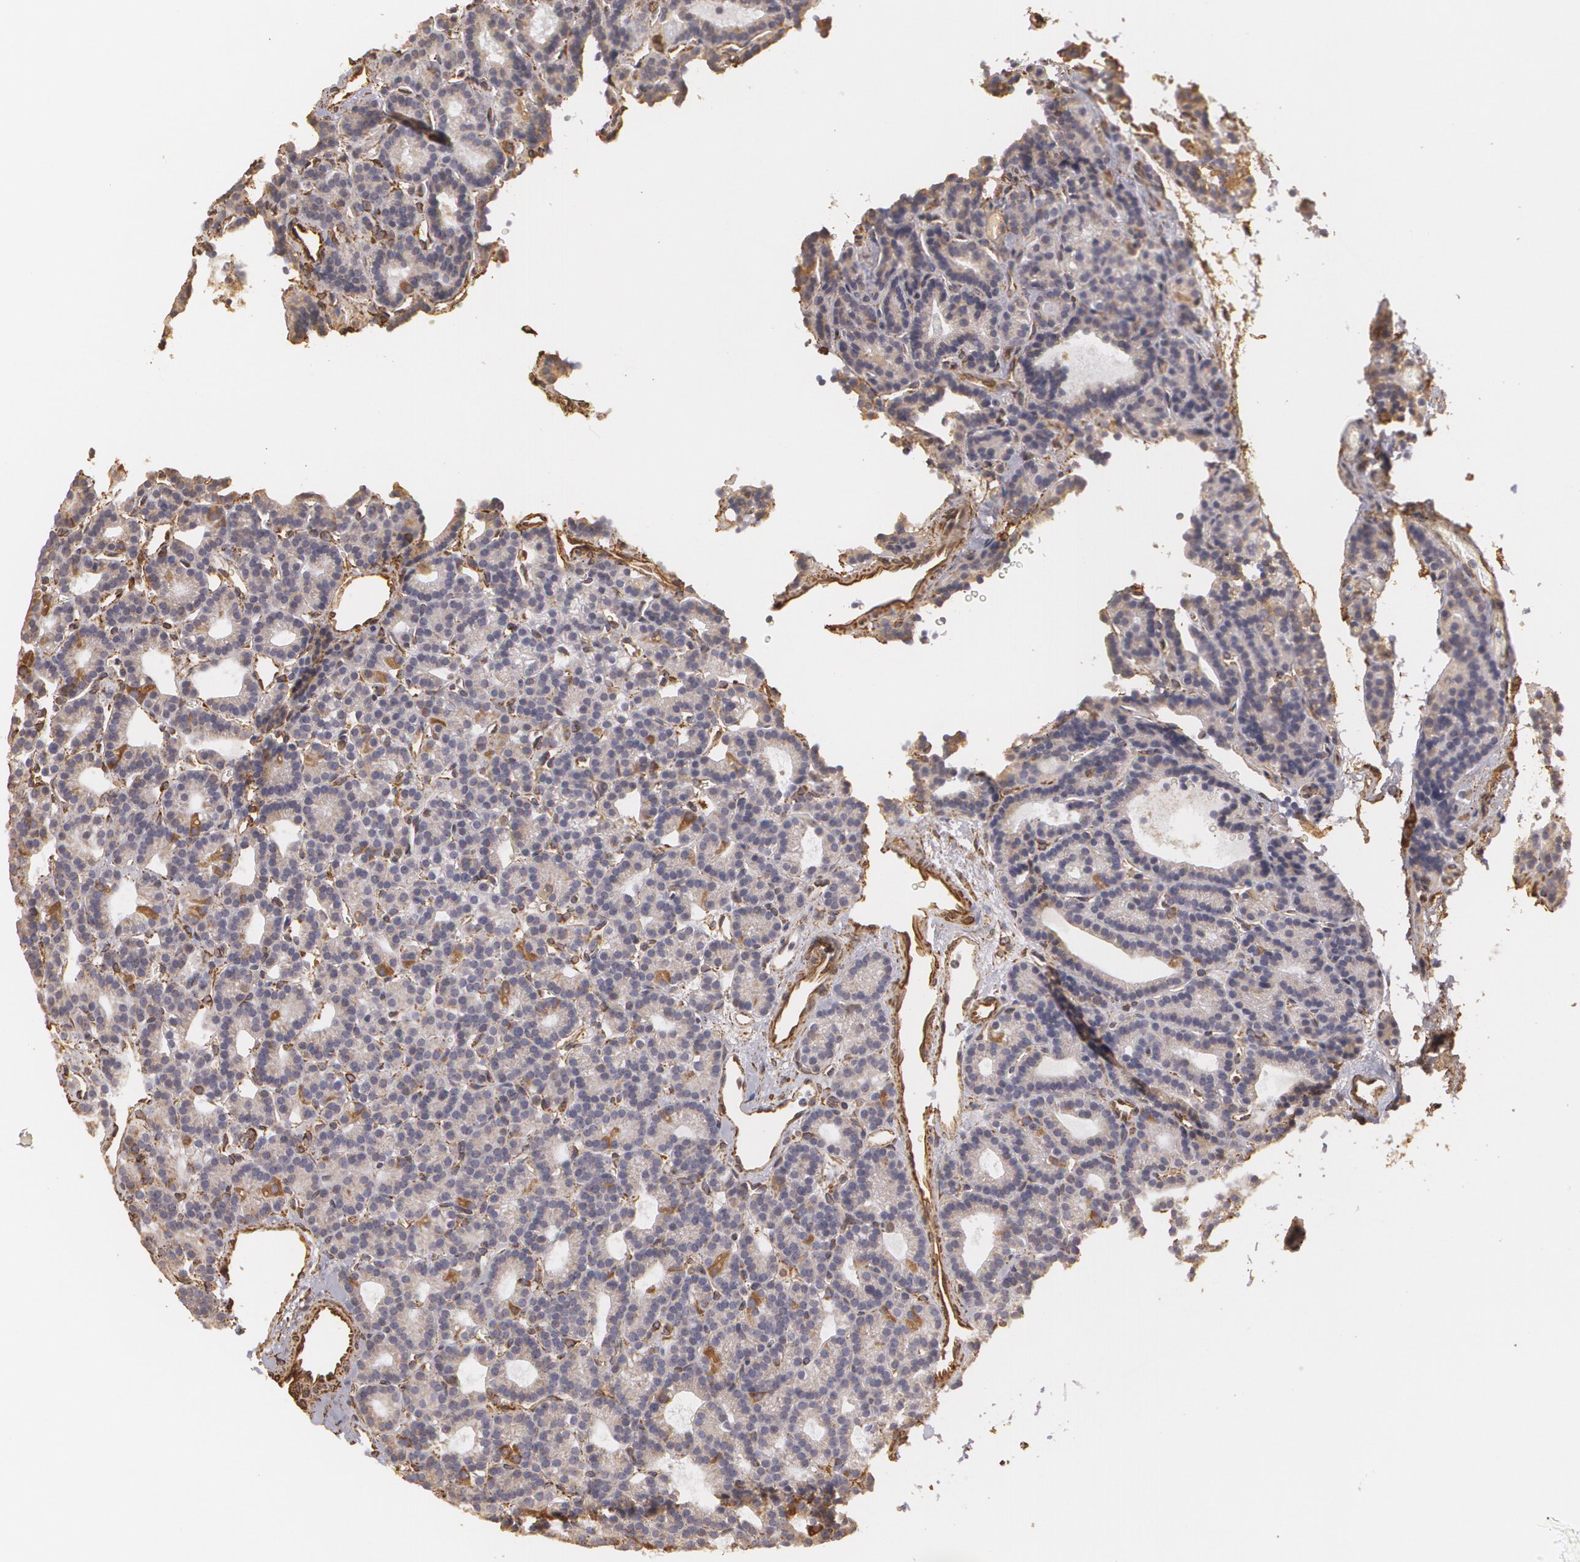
{"staining": {"intensity": "weak", "quantity": "<25%", "location": "cytoplasmic/membranous"}, "tissue": "parathyroid gland", "cell_type": "Glandular cells", "image_type": "normal", "snomed": [{"axis": "morphology", "description": "Normal tissue, NOS"}, {"axis": "topography", "description": "Parathyroid gland"}], "caption": "An IHC micrograph of benign parathyroid gland is shown. There is no staining in glandular cells of parathyroid gland.", "gene": "CYB5R3", "patient": {"sex": "male", "age": 85}}